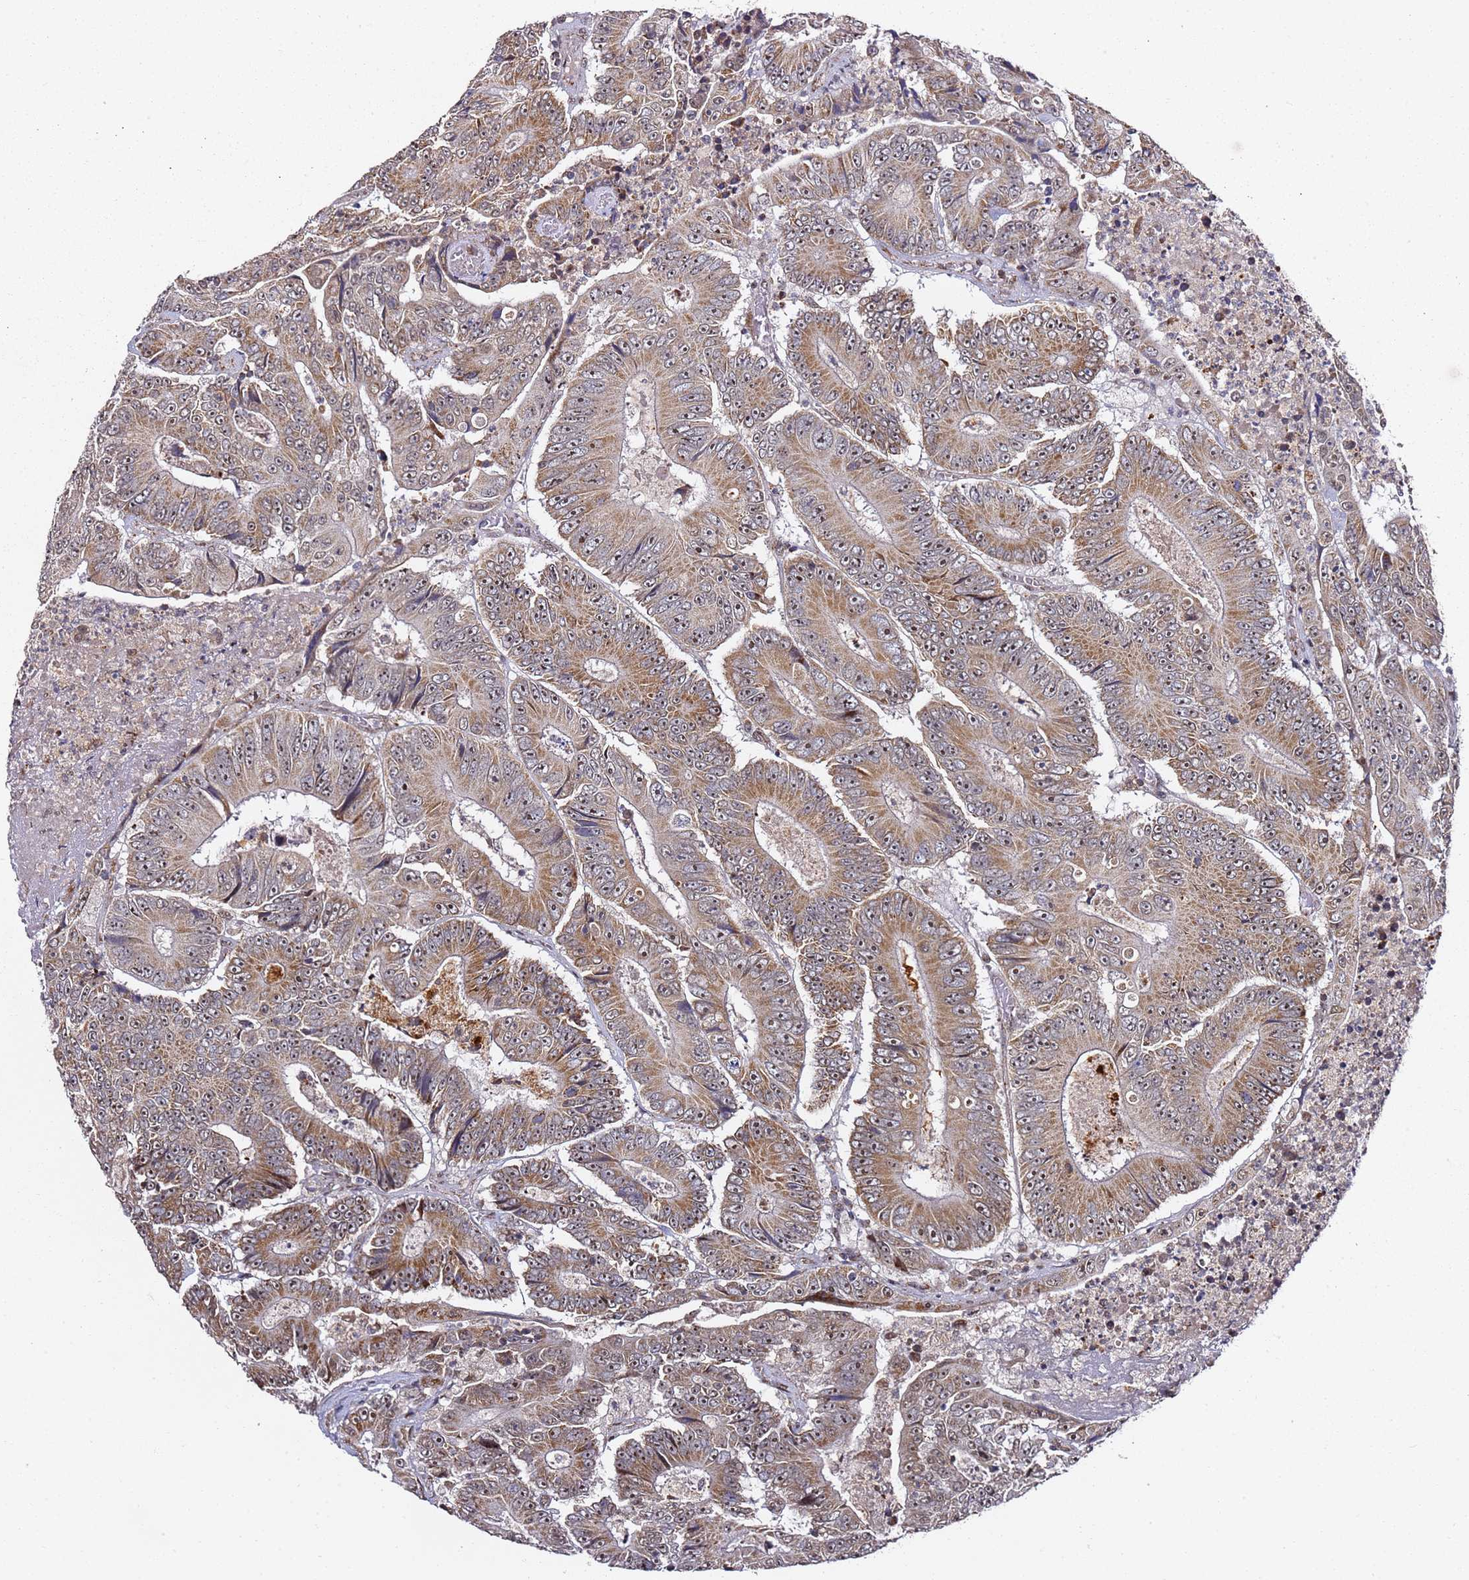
{"staining": {"intensity": "moderate", "quantity": ">75%", "location": "cytoplasmic/membranous,nuclear"}, "tissue": "colorectal cancer", "cell_type": "Tumor cells", "image_type": "cancer", "snomed": [{"axis": "morphology", "description": "Adenocarcinoma, NOS"}, {"axis": "topography", "description": "Colon"}], "caption": "Immunohistochemistry (IHC) histopathology image of human adenocarcinoma (colorectal) stained for a protein (brown), which exhibits medium levels of moderate cytoplasmic/membranous and nuclear expression in about >75% of tumor cells.", "gene": "TP53AIP1", "patient": {"sex": "male", "age": 83}}